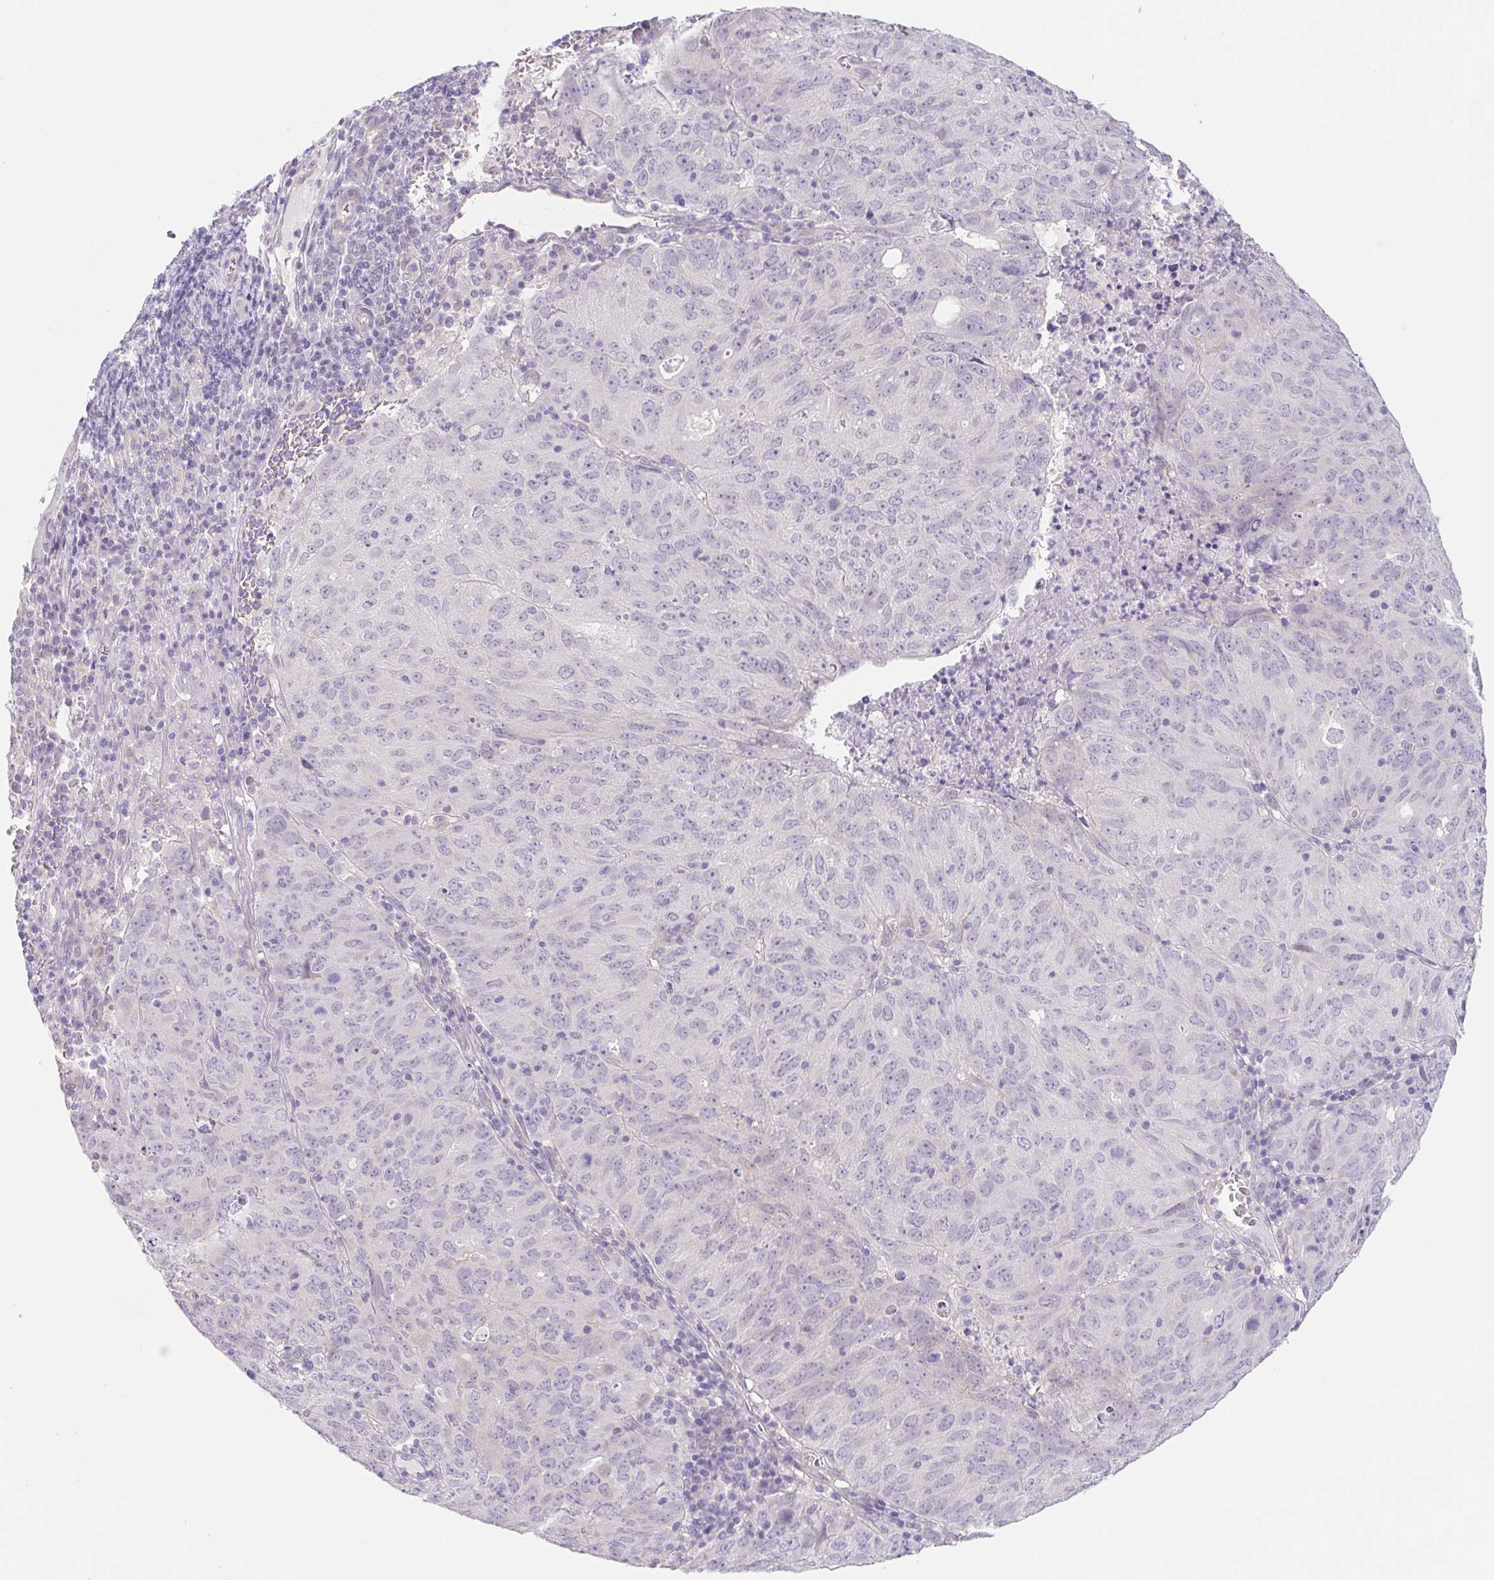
{"staining": {"intensity": "negative", "quantity": "none", "location": "none"}, "tissue": "cervical cancer", "cell_type": "Tumor cells", "image_type": "cancer", "snomed": [{"axis": "morphology", "description": "Adenocarcinoma, NOS"}, {"axis": "topography", "description": "Cervix"}], "caption": "An image of human cervical adenocarcinoma is negative for staining in tumor cells.", "gene": "CTNND2", "patient": {"sex": "female", "age": 56}}